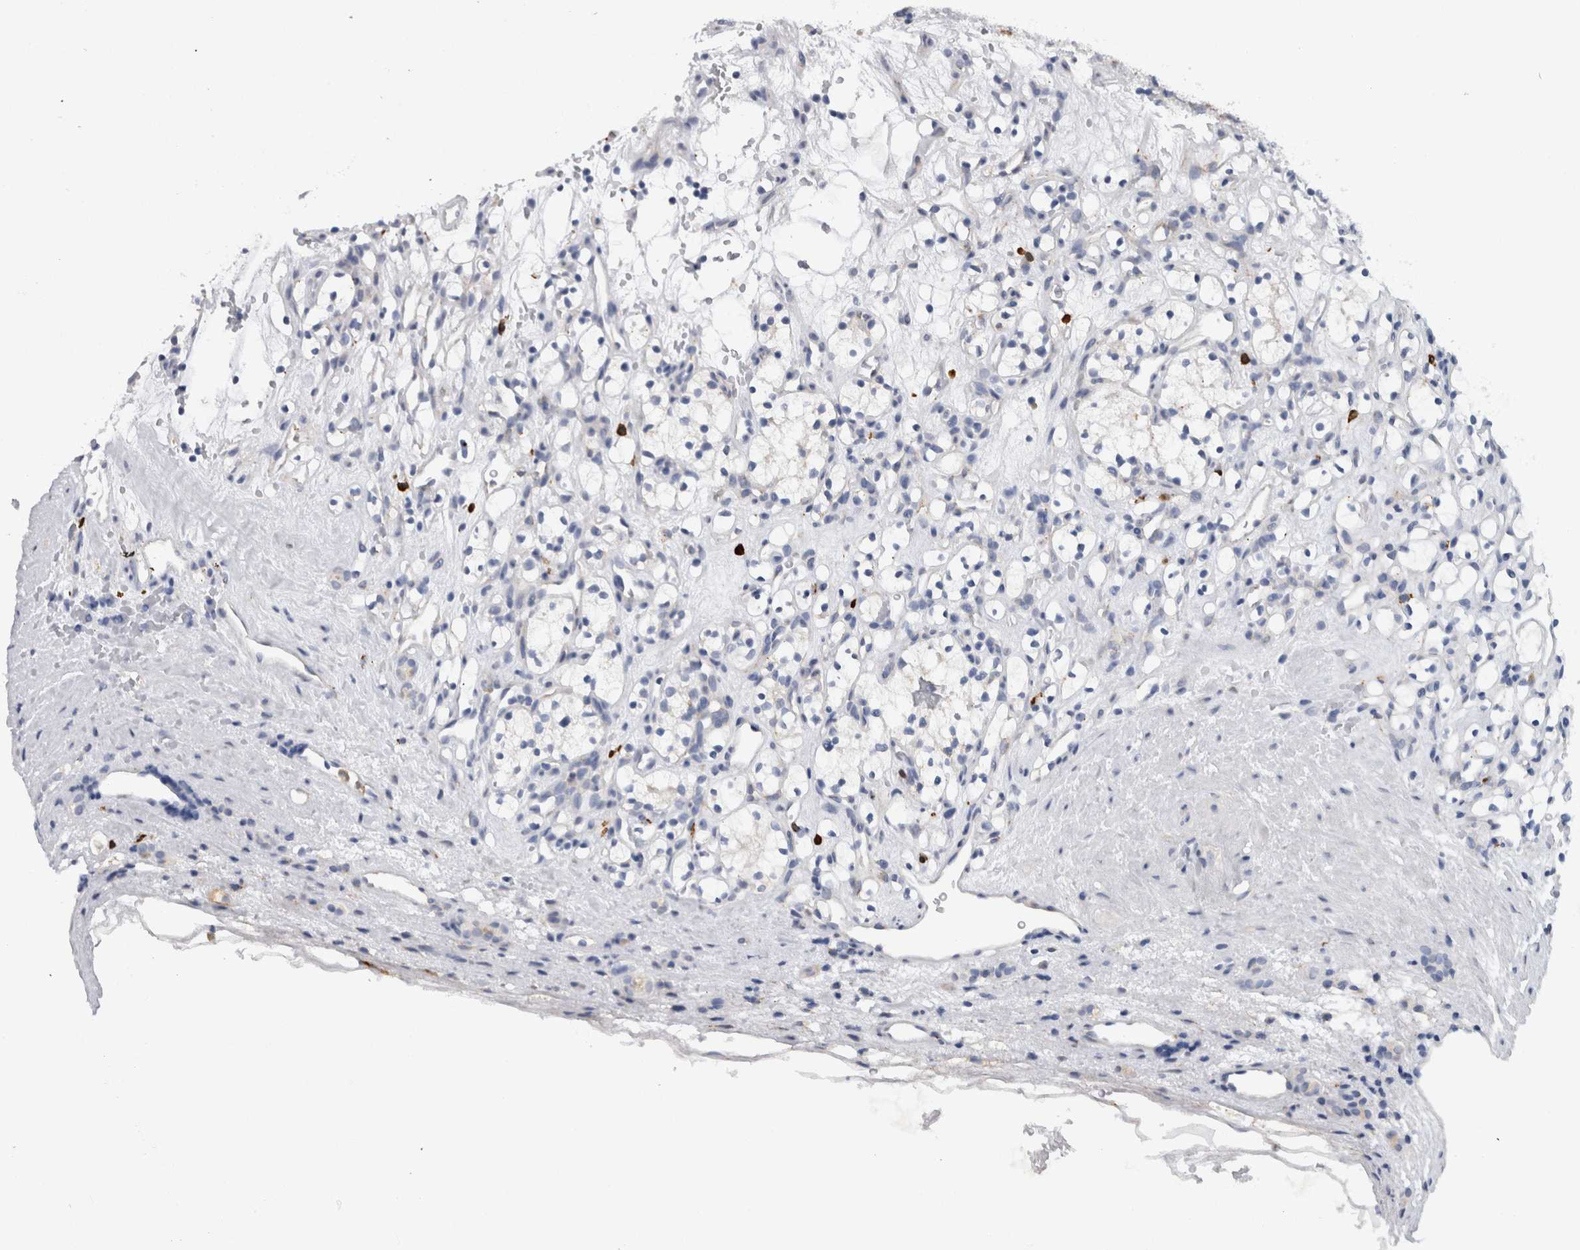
{"staining": {"intensity": "negative", "quantity": "none", "location": "none"}, "tissue": "renal cancer", "cell_type": "Tumor cells", "image_type": "cancer", "snomed": [{"axis": "morphology", "description": "Adenocarcinoma, NOS"}, {"axis": "topography", "description": "Kidney"}], "caption": "DAB (3,3'-diaminobenzidine) immunohistochemical staining of human renal adenocarcinoma demonstrates no significant positivity in tumor cells. (IHC, brightfield microscopy, high magnification).", "gene": "CD63", "patient": {"sex": "female", "age": 60}}